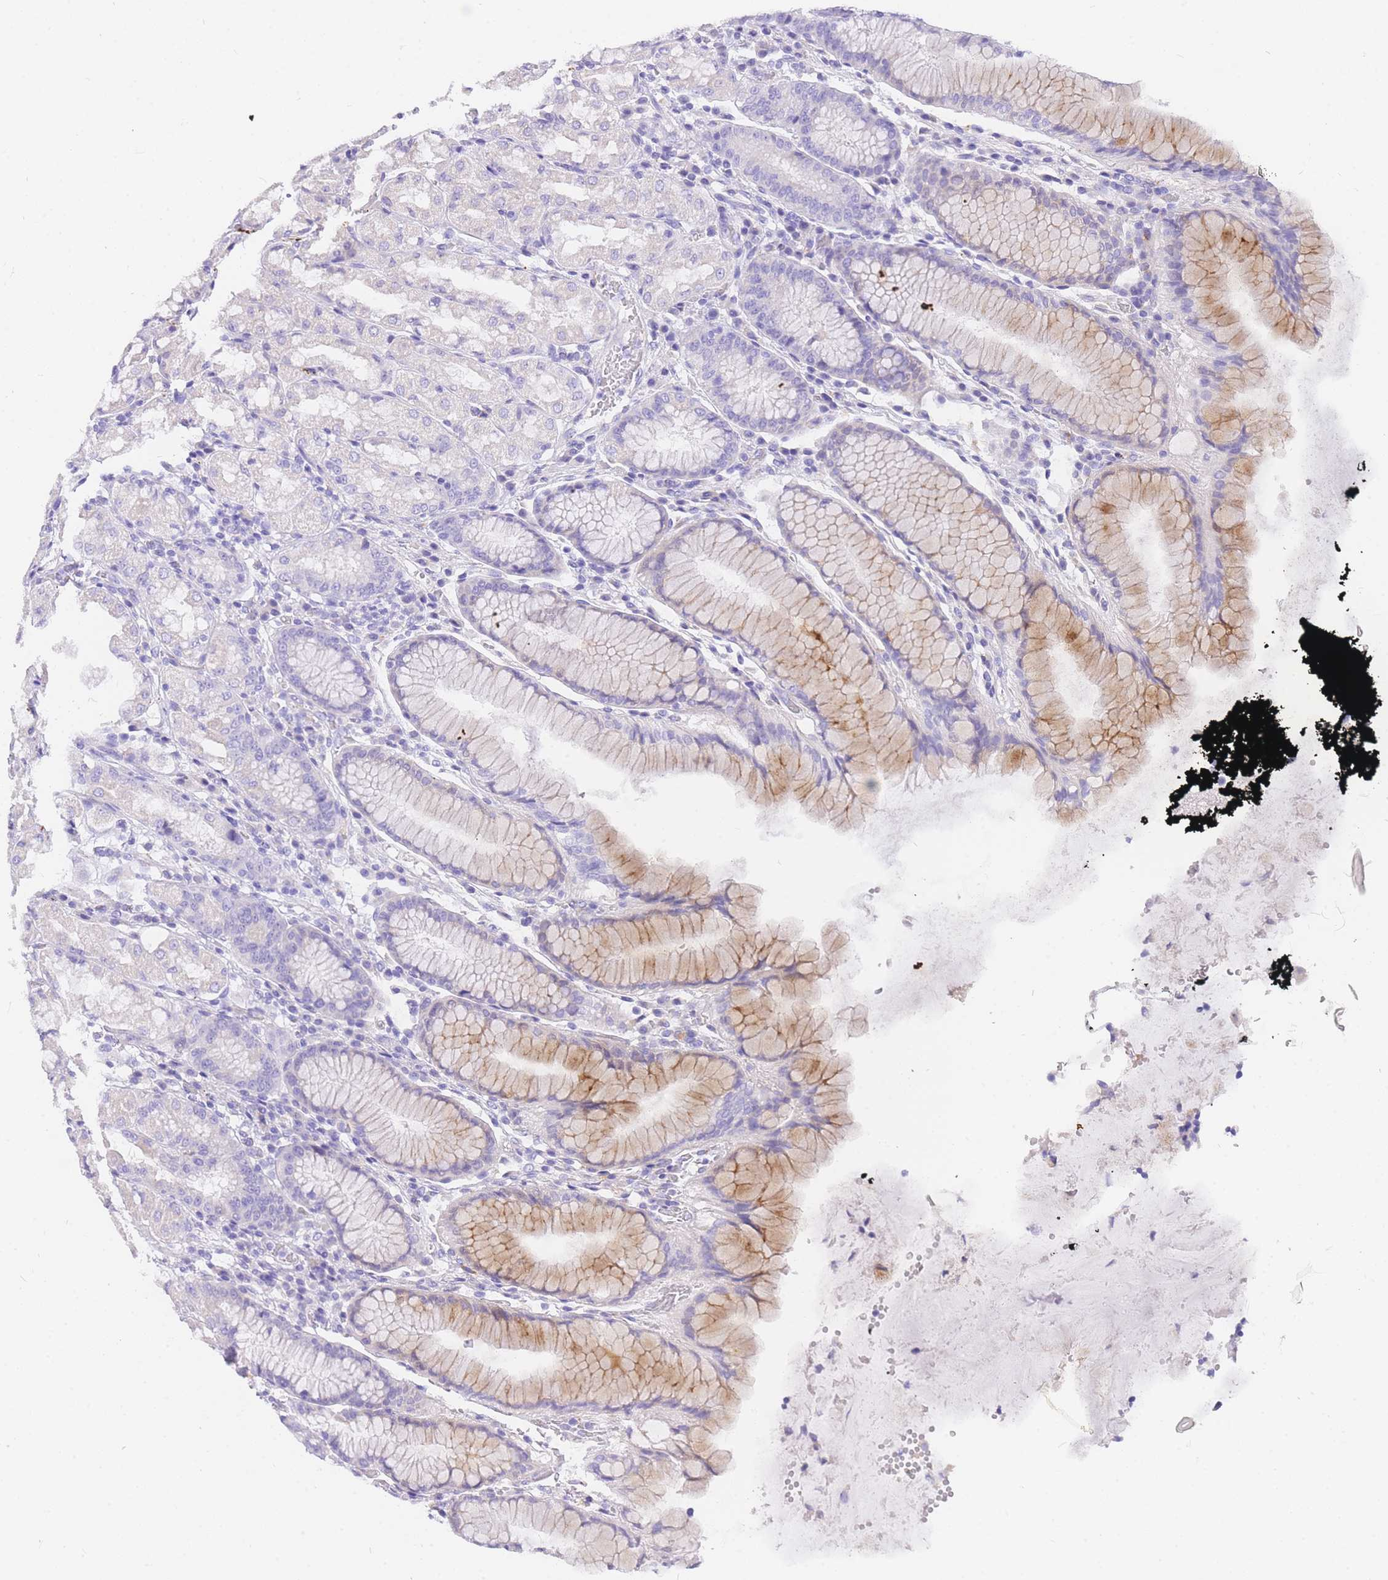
{"staining": {"intensity": "moderate", "quantity": "<25%", "location": "cytoplasmic/membranous"}, "tissue": "stomach", "cell_type": "Glandular cells", "image_type": "normal", "snomed": [{"axis": "morphology", "description": "Normal tissue, NOS"}, {"axis": "topography", "description": "Stomach, lower"}], "caption": "IHC (DAB) staining of normal stomach exhibits moderate cytoplasmic/membranous protein expression in about <25% of glandular cells. The staining was performed using DAB (3,3'-diaminobenzidine) to visualize the protein expression in brown, while the nuclei were stained in blue with hematoxylin (Magnification: 20x).", "gene": "UPK1A", "patient": {"sex": "female", "age": 56}}